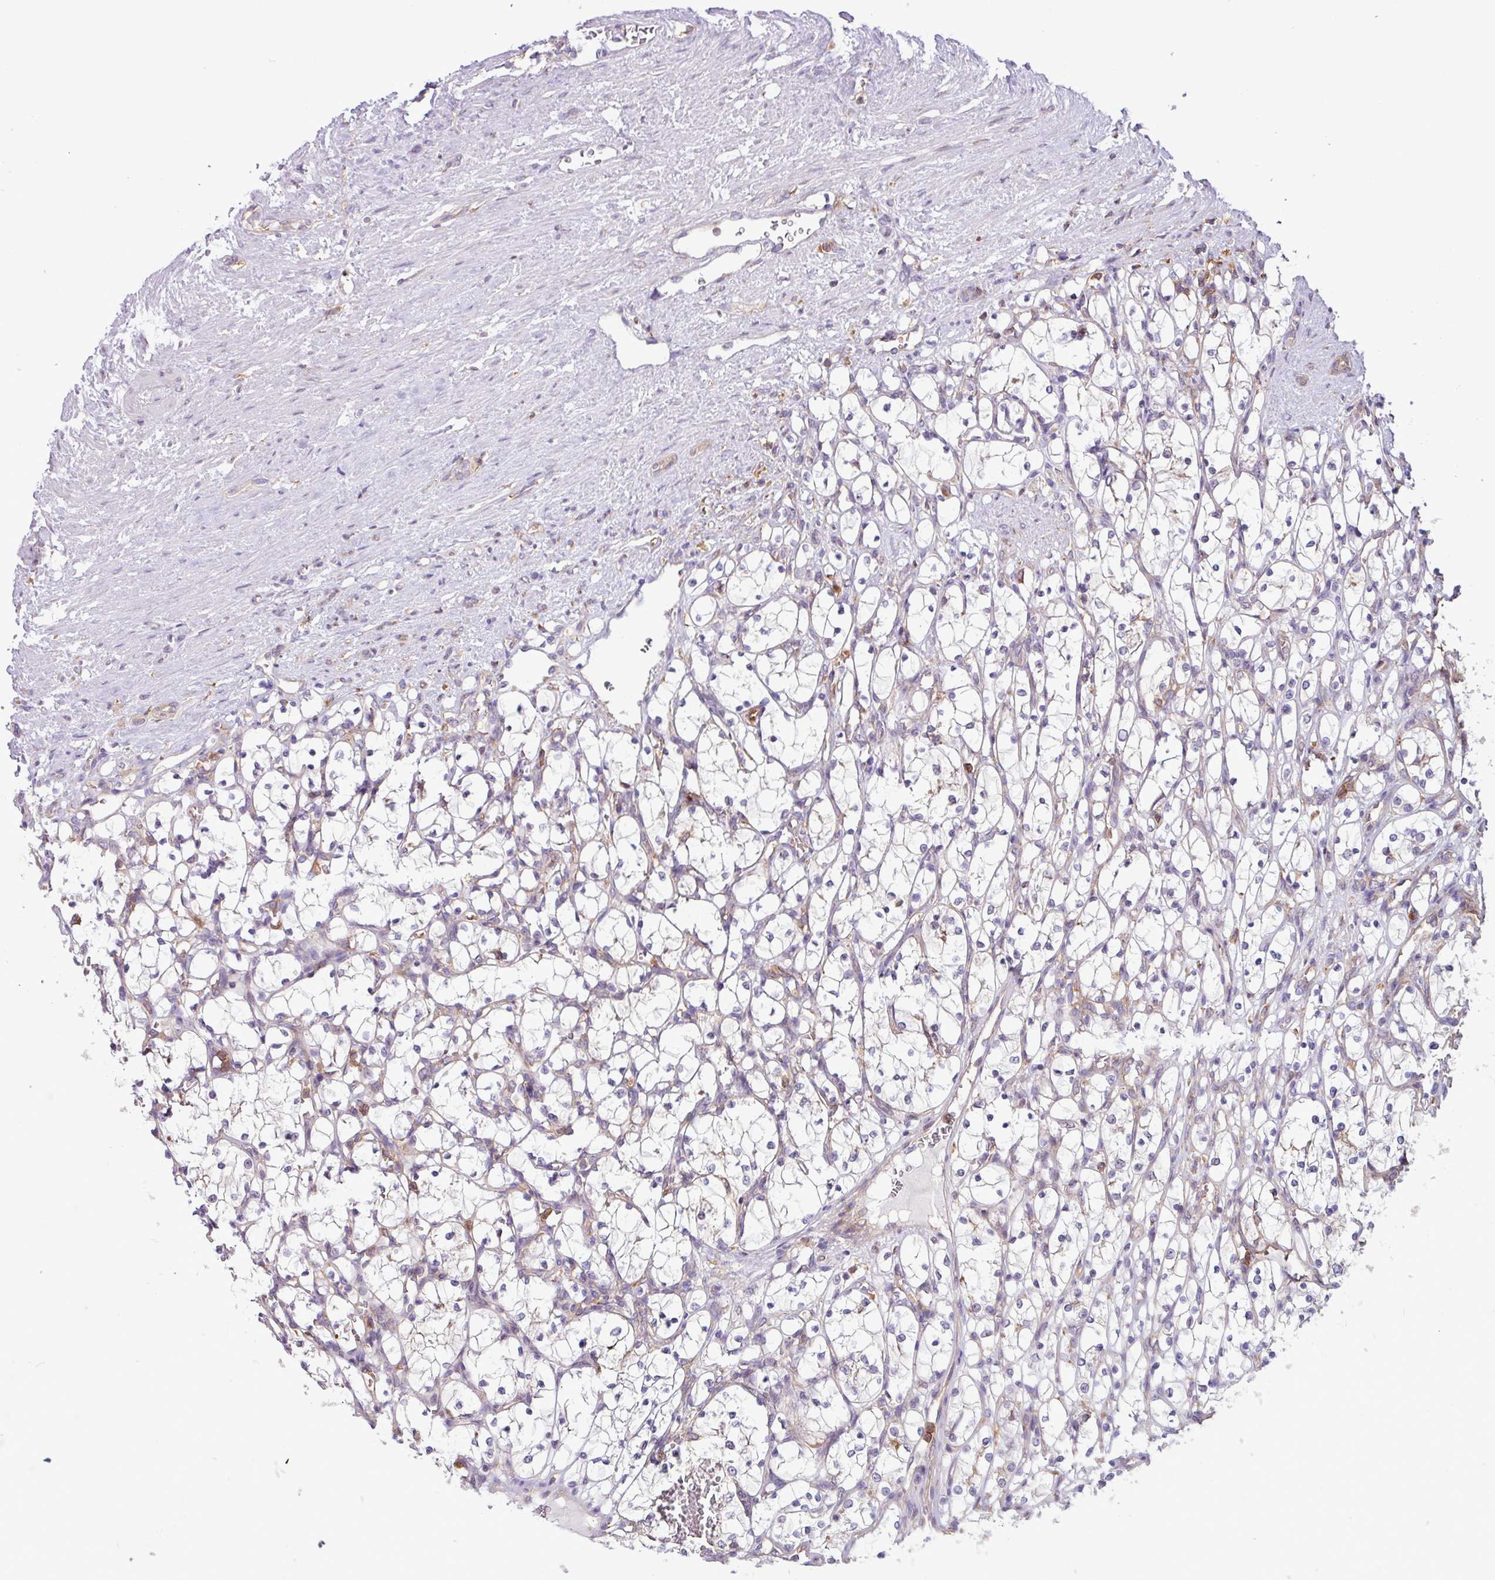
{"staining": {"intensity": "negative", "quantity": "none", "location": "none"}, "tissue": "renal cancer", "cell_type": "Tumor cells", "image_type": "cancer", "snomed": [{"axis": "morphology", "description": "Adenocarcinoma, NOS"}, {"axis": "topography", "description": "Kidney"}], "caption": "Immunohistochemistry histopathology image of neoplastic tissue: human renal cancer stained with DAB (3,3'-diaminobenzidine) exhibits no significant protein positivity in tumor cells.", "gene": "ACTR3", "patient": {"sex": "female", "age": 69}}